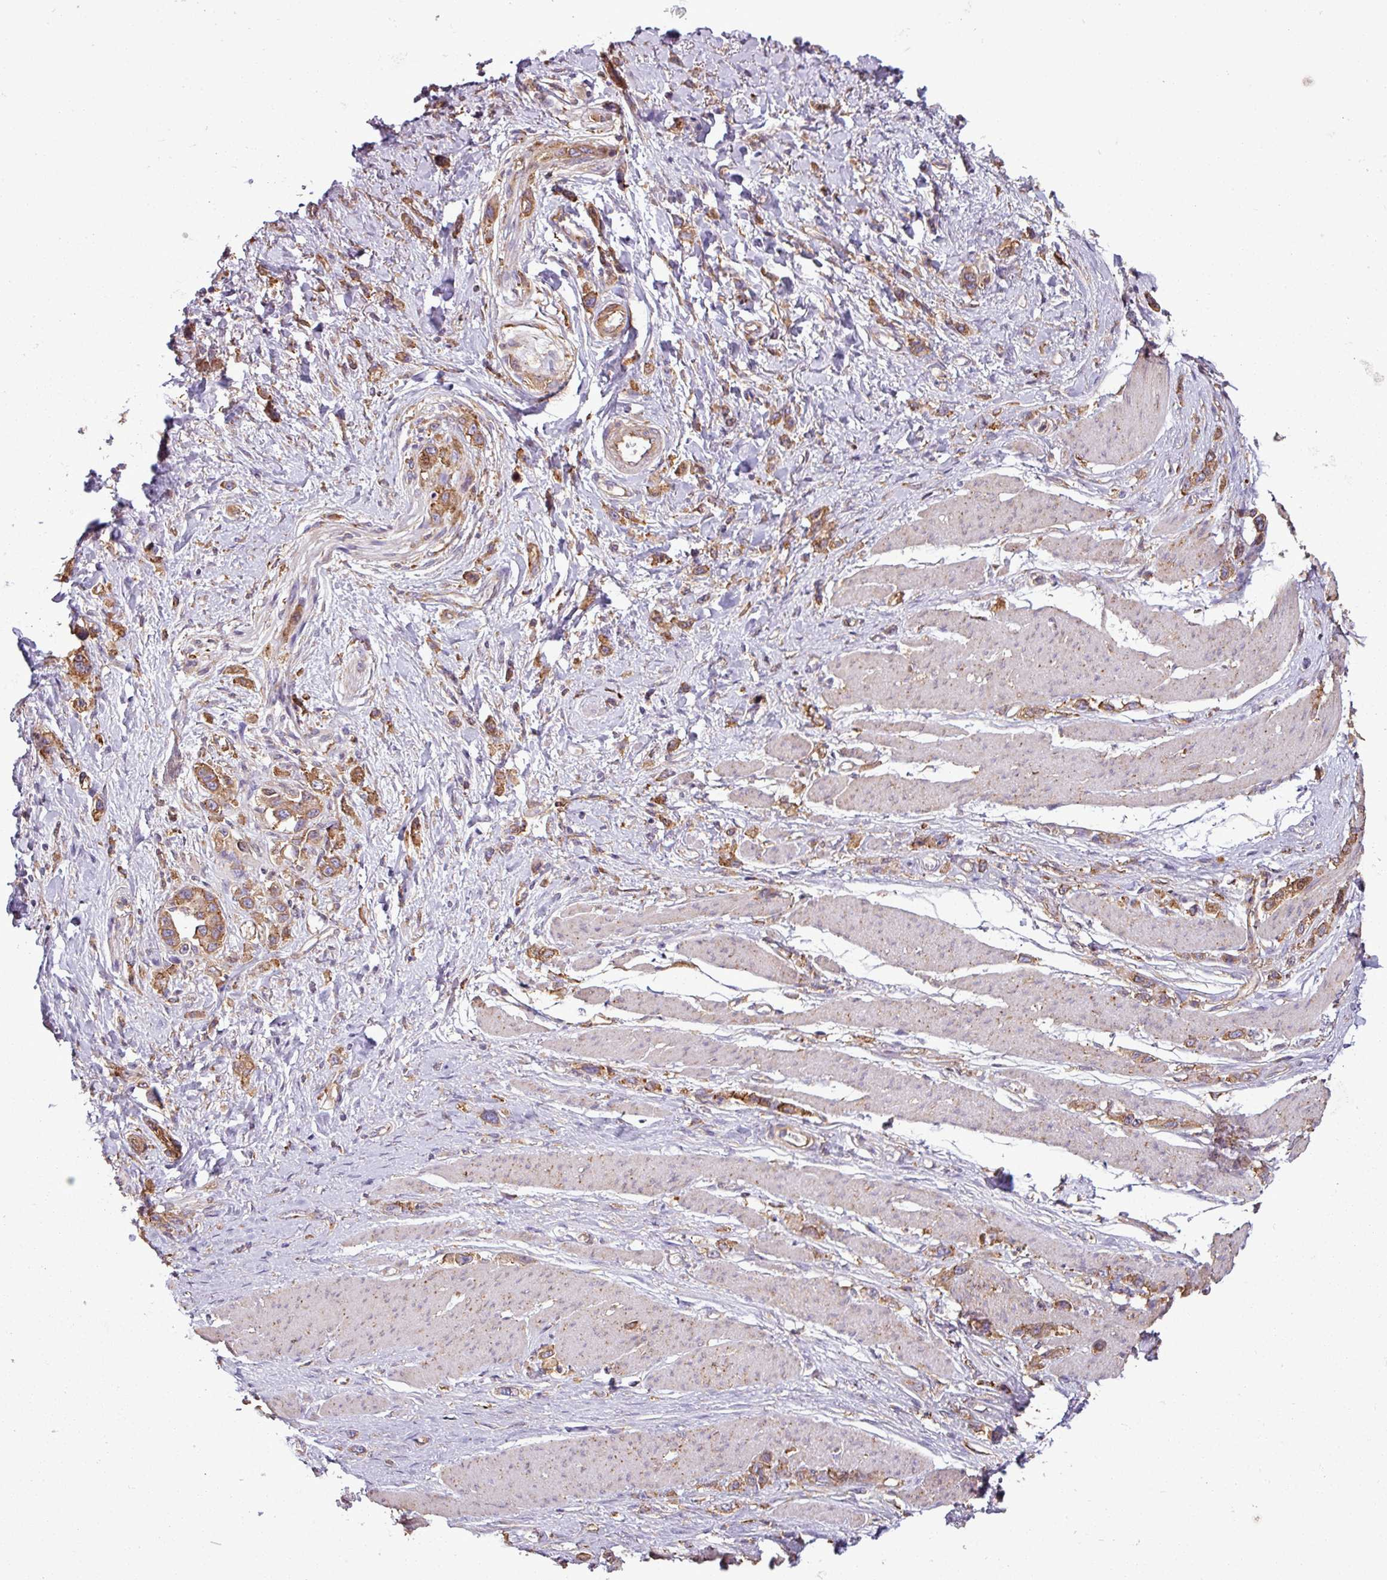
{"staining": {"intensity": "moderate", "quantity": ">75%", "location": "cytoplasmic/membranous"}, "tissue": "stomach cancer", "cell_type": "Tumor cells", "image_type": "cancer", "snomed": [{"axis": "morphology", "description": "Adenocarcinoma, NOS"}, {"axis": "topography", "description": "Stomach"}], "caption": "Brown immunohistochemical staining in adenocarcinoma (stomach) shows moderate cytoplasmic/membranous positivity in approximately >75% of tumor cells. (Stains: DAB (3,3'-diaminobenzidine) in brown, nuclei in blue, Microscopy: brightfield microscopy at high magnification).", "gene": "PACSIN2", "patient": {"sex": "female", "age": 65}}